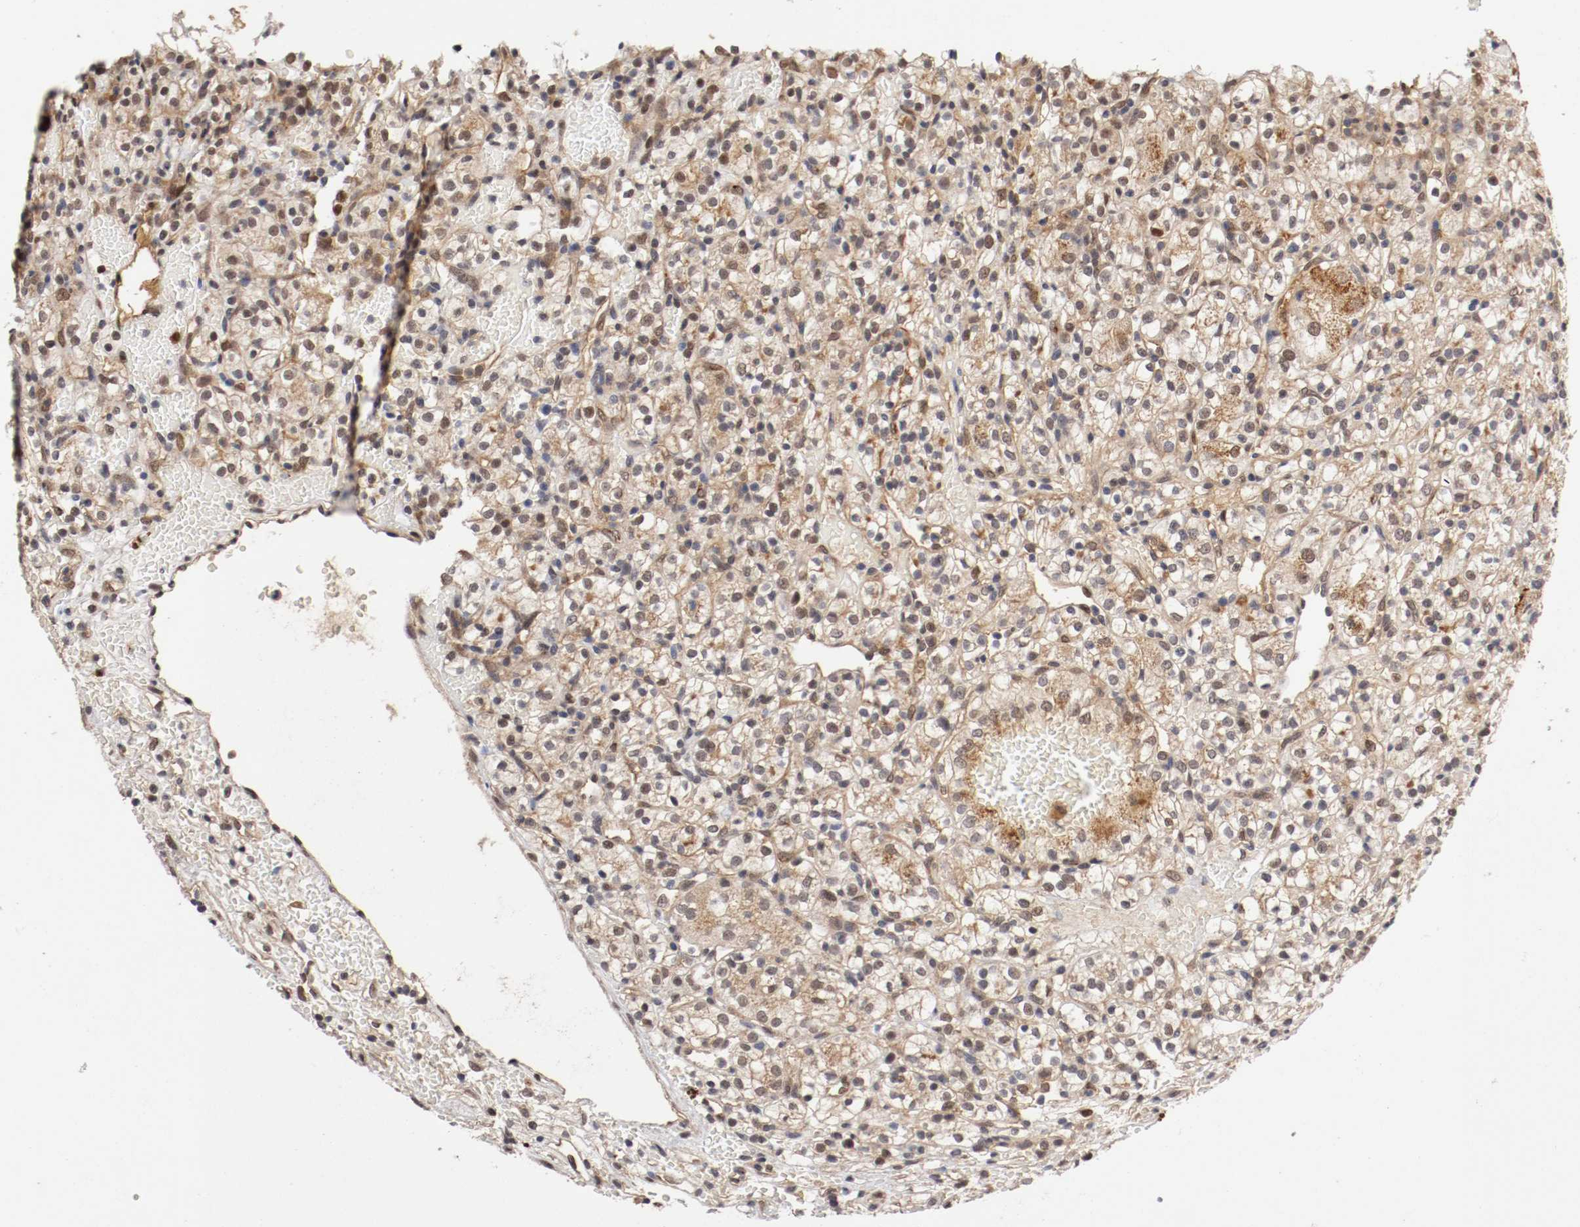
{"staining": {"intensity": "weak", "quantity": ">75%", "location": "cytoplasmic/membranous,nuclear"}, "tissue": "renal cancer", "cell_type": "Tumor cells", "image_type": "cancer", "snomed": [{"axis": "morphology", "description": "Adenocarcinoma, NOS"}, {"axis": "topography", "description": "Kidney"}], "caption": "DAB (3,3'-diaminobenzidine) immunohistochemical staining of human renal cancer (adenocarcinoma) demonstrates weak cytoplasmic/membranous and nuclear protein positivity in approximately >75% of tumor cells.", "gene": "DNMT3B", "patient": {"sex": "female", "age": 60}}